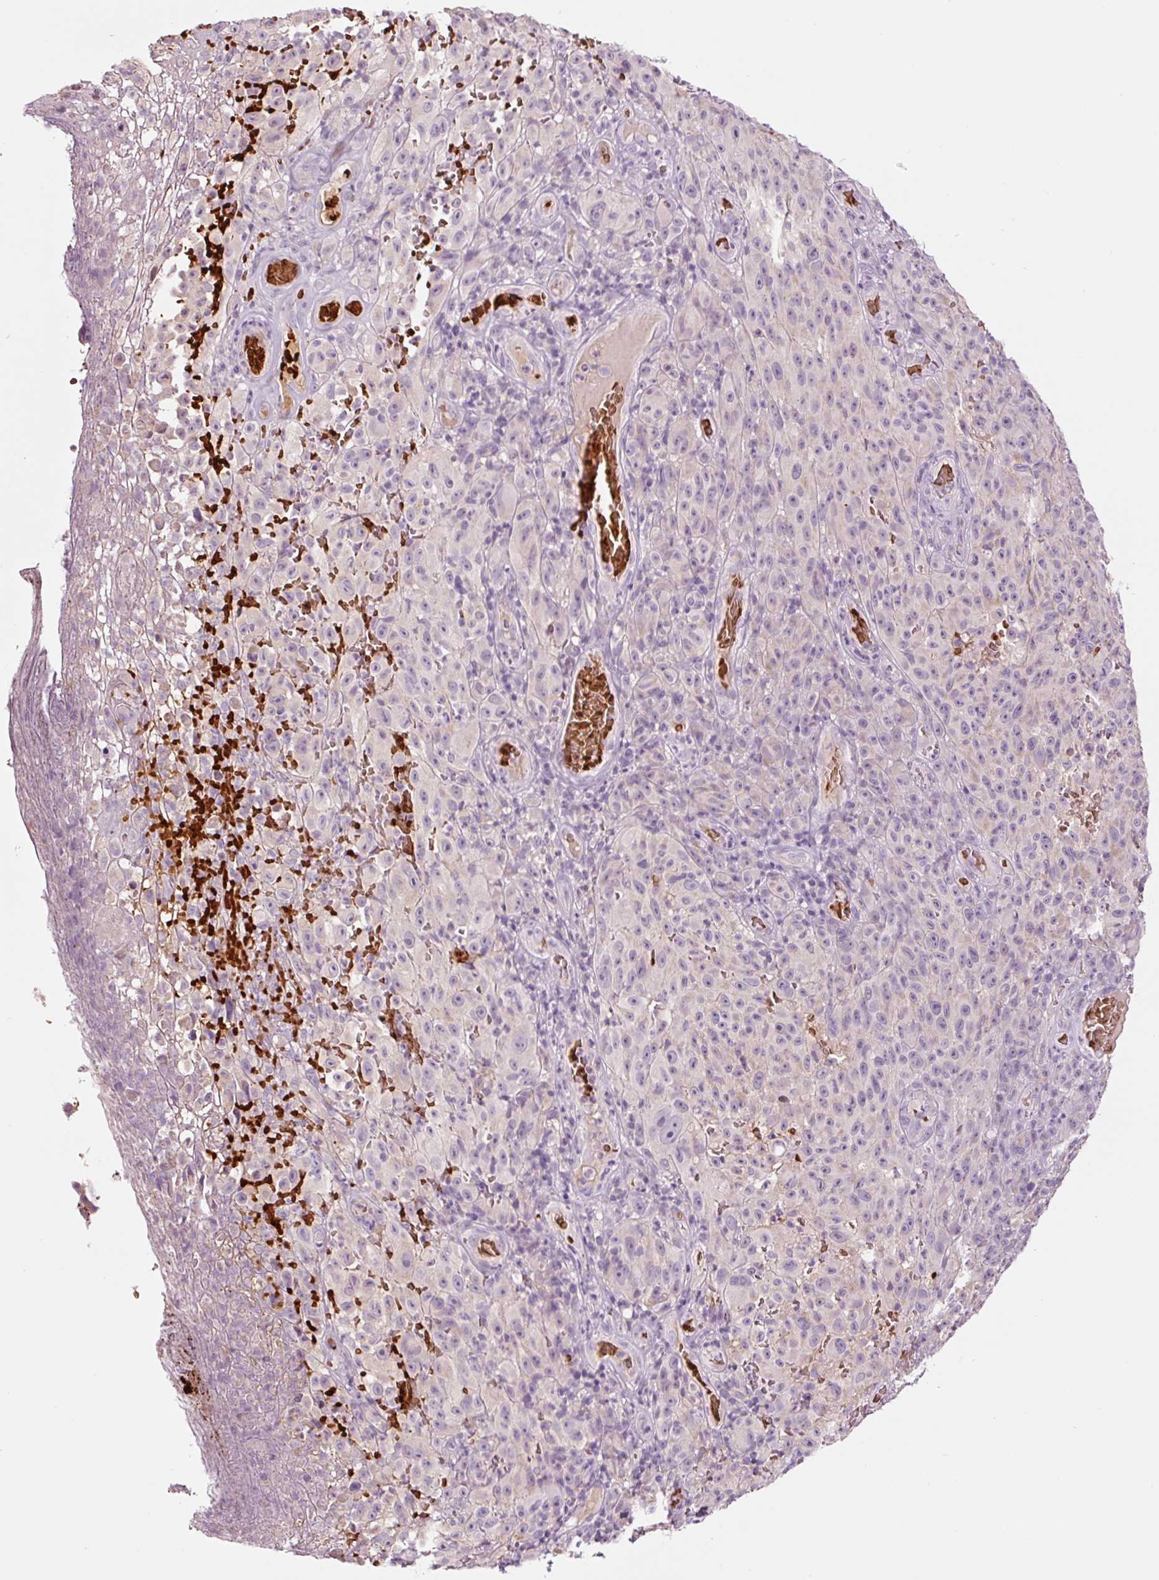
{"staining": {"intensity": "negative", "quantity": "none", "location": "none"}, "tissue": "melanoma", "cell_type": "Tumor cells", "image_type": "cancer", "snomed": [{"axis": "morphology", "description": "Malignant melanoma, NOS"}, {"axis": "topography", "description": "Skin"}], "caption": "Immunohistochemistry (IHC) micrograph of malignant melanoma stained for a protein (brown), which displays no expression in tumor cells.", "gene": "LDHAL6B", "patient": {"sex": "female", "age": 82}}